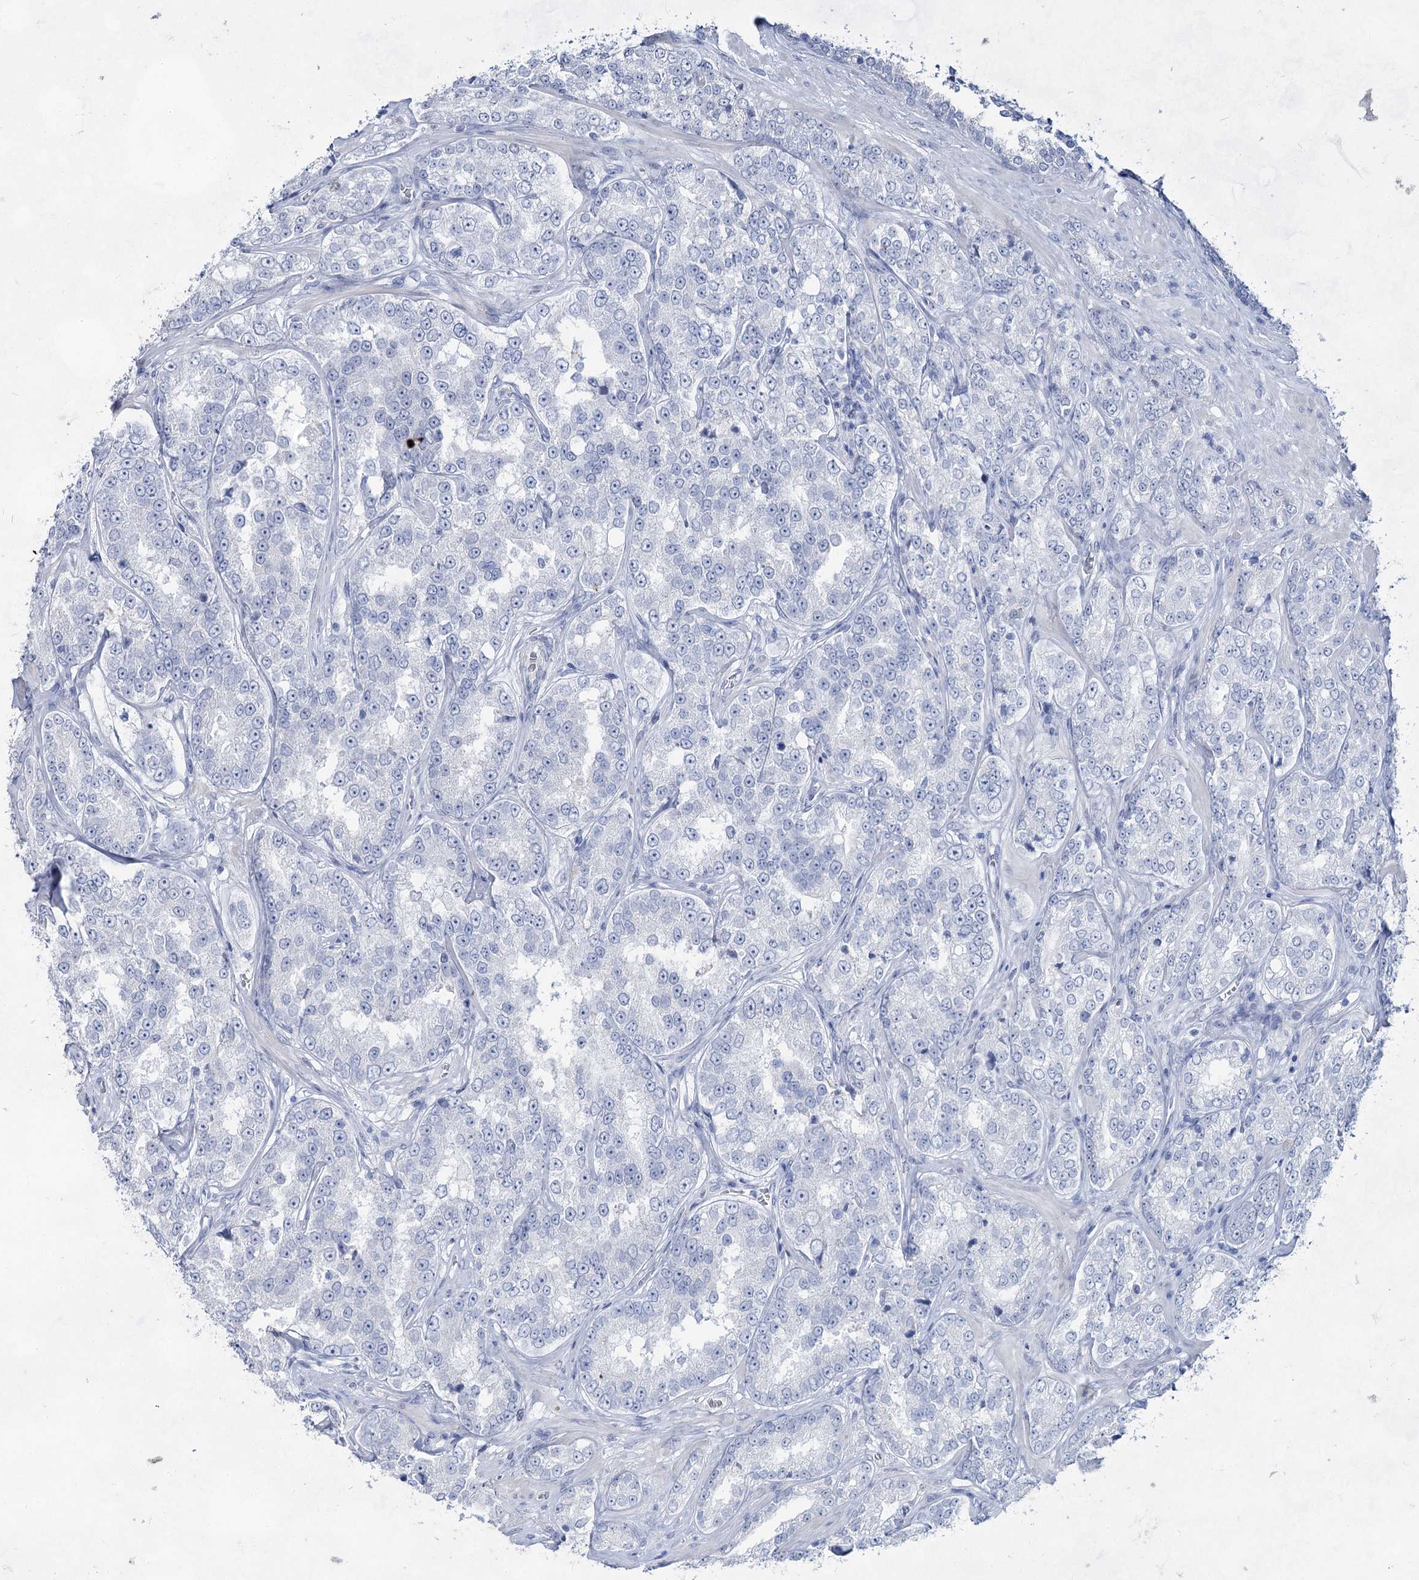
{"staining": {"intensity": "negative", "quantity": "none", "location": "none"}, "tissue": "prostate cancer", "cell_type": "Tumor cells", "image_type": "cancer", "snomed": [{"axis": "morphology", "description": "Normal tissue, NOS"}, {"axis": "morphology", "description": "Adenocarcinoma, High grade"}, {"axis": "topography", "description": "Prostate"}], "caption": "DAB (3,3'-diaminobenzidine) immunohistochemical staining of human prostate cancer demonstrates no significant positivity in tumor cells.", "gene": "ACRV1", "patient": {"sex": "male", "age": 83}}